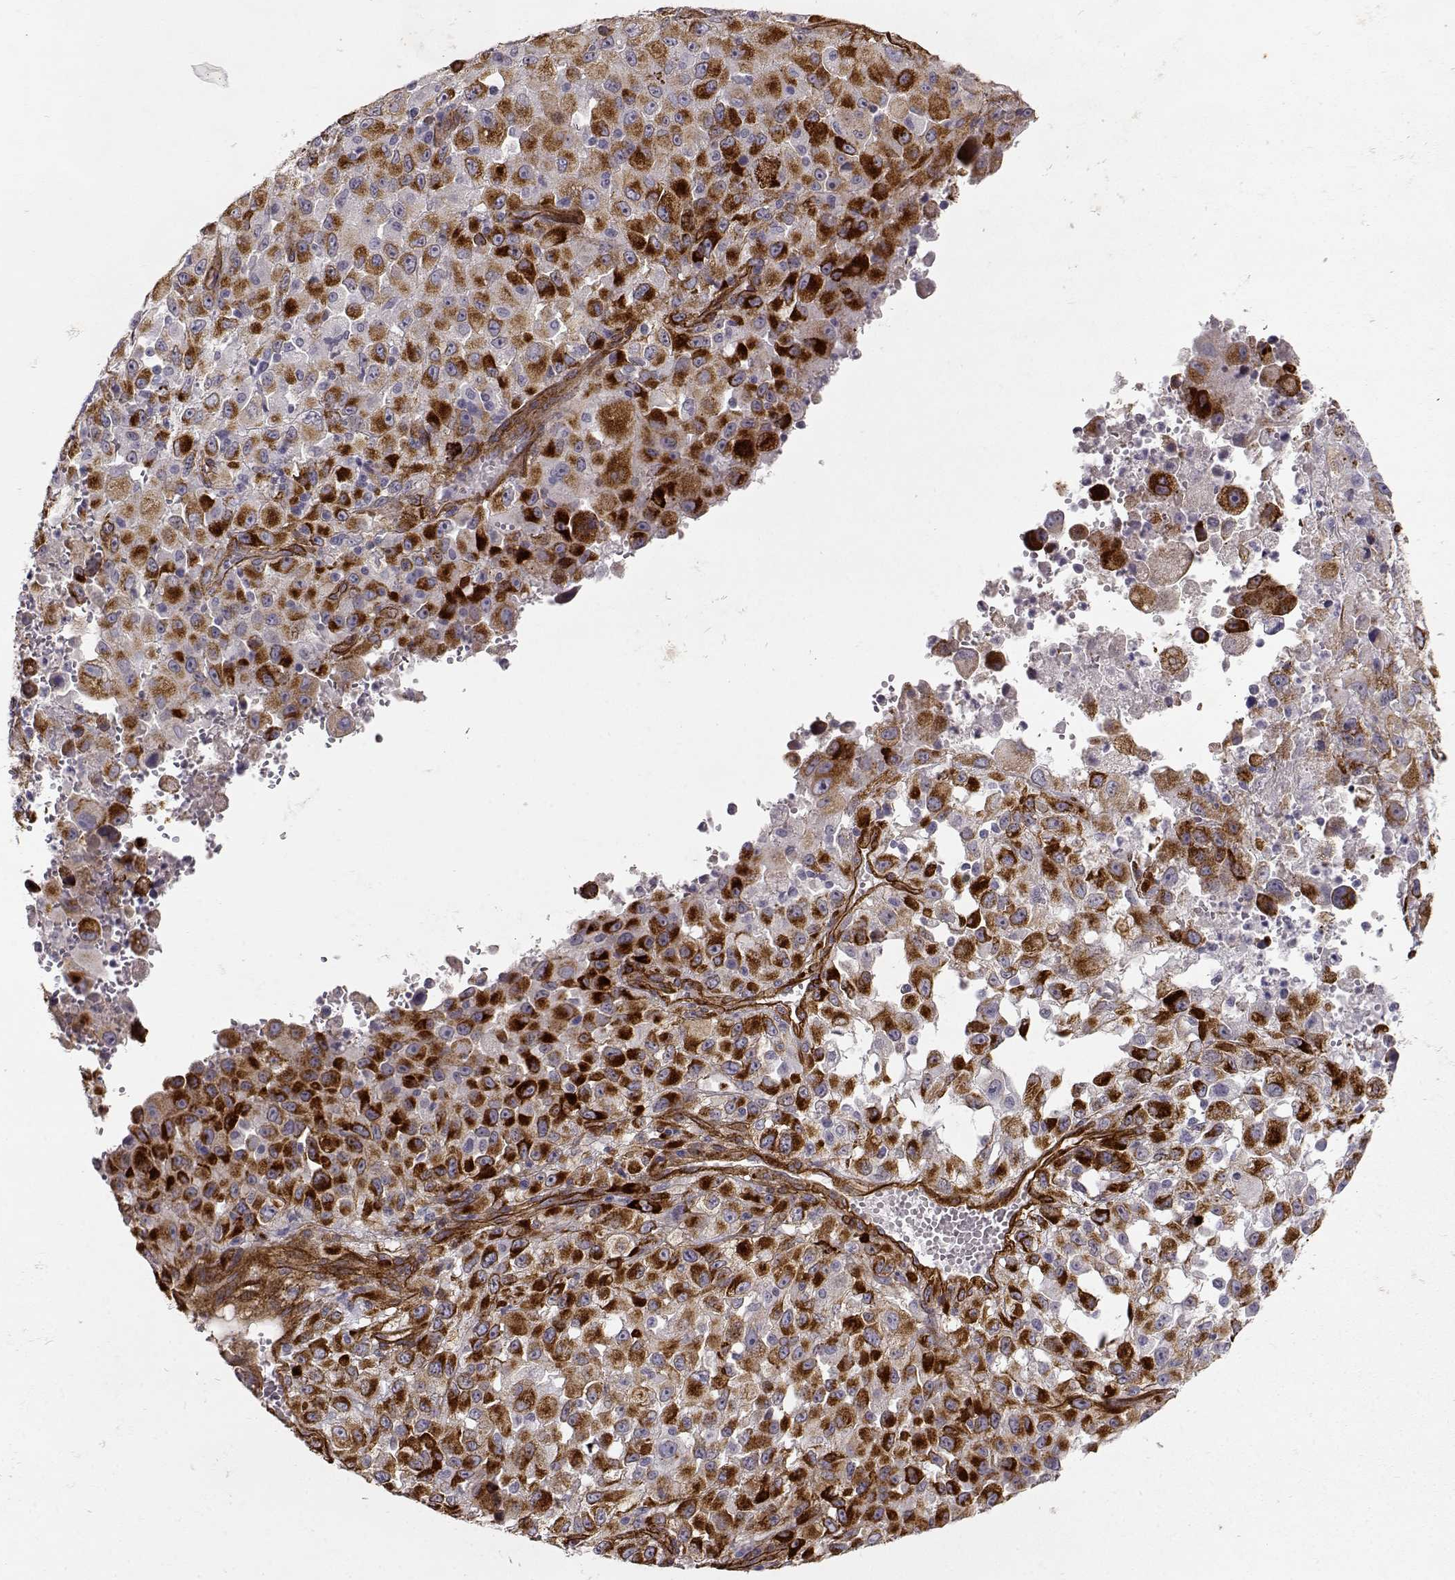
{"staining": {"intensity": "moderate", "quantity": "<25%", "location": "cytoplasmic/membranous"}, "tissue": "melanoma", "cell_type": "Tumor cells", "image_type": "cancer", "snomed": [{"axis": "morphology", "description": "Malignant melanoma, Metastatic site"}, {"axis": "topography", "description": "Soft tissue"}], "caption": "A high-resolution image shows IHC staining of melanoma, which demonstrates moderate cytoplasmic/membranous expression in approximately <25% of tumor cells.", "gene": "LAMC1", "patient": {"sex": "male", "age": 50}}